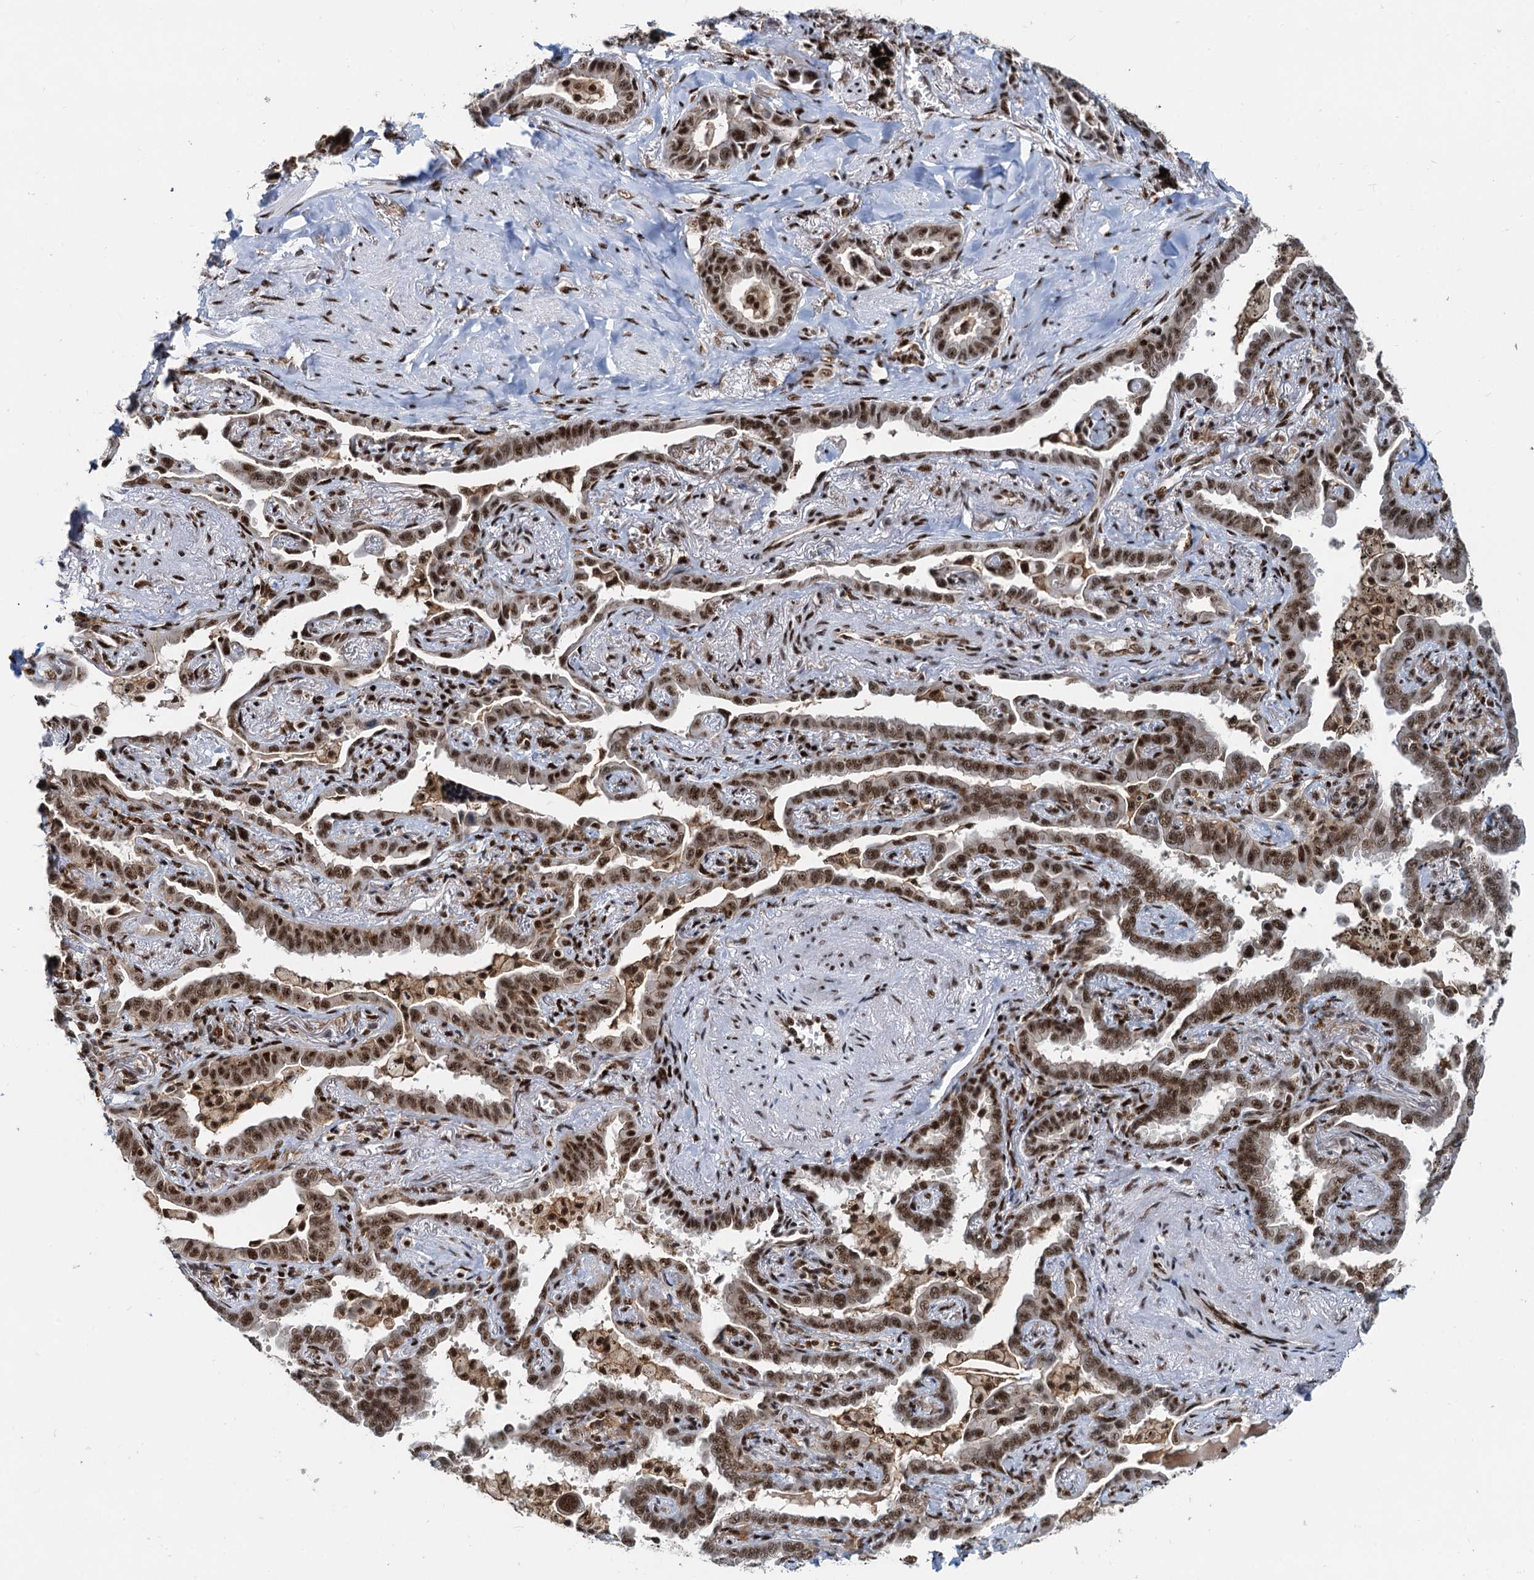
{"staining": {"intensity": "strong", "quantity": ">75%", "location": "nuclear"}, "tissue": "lung cancer", "cell_type": "Tumor cells", "image_type": "cancer", "snomed": [{"axis": "morphology", "description": "Adenocarcinoma, NOS"}, {"axis": "topography", "description": "Lung"}], "caption": "Human lung adenocarcinoma stained with a protein marker displays strong staining in tumor cells.", "gene": "RBM26", "patient": {"sex": "male", "age": 67}}